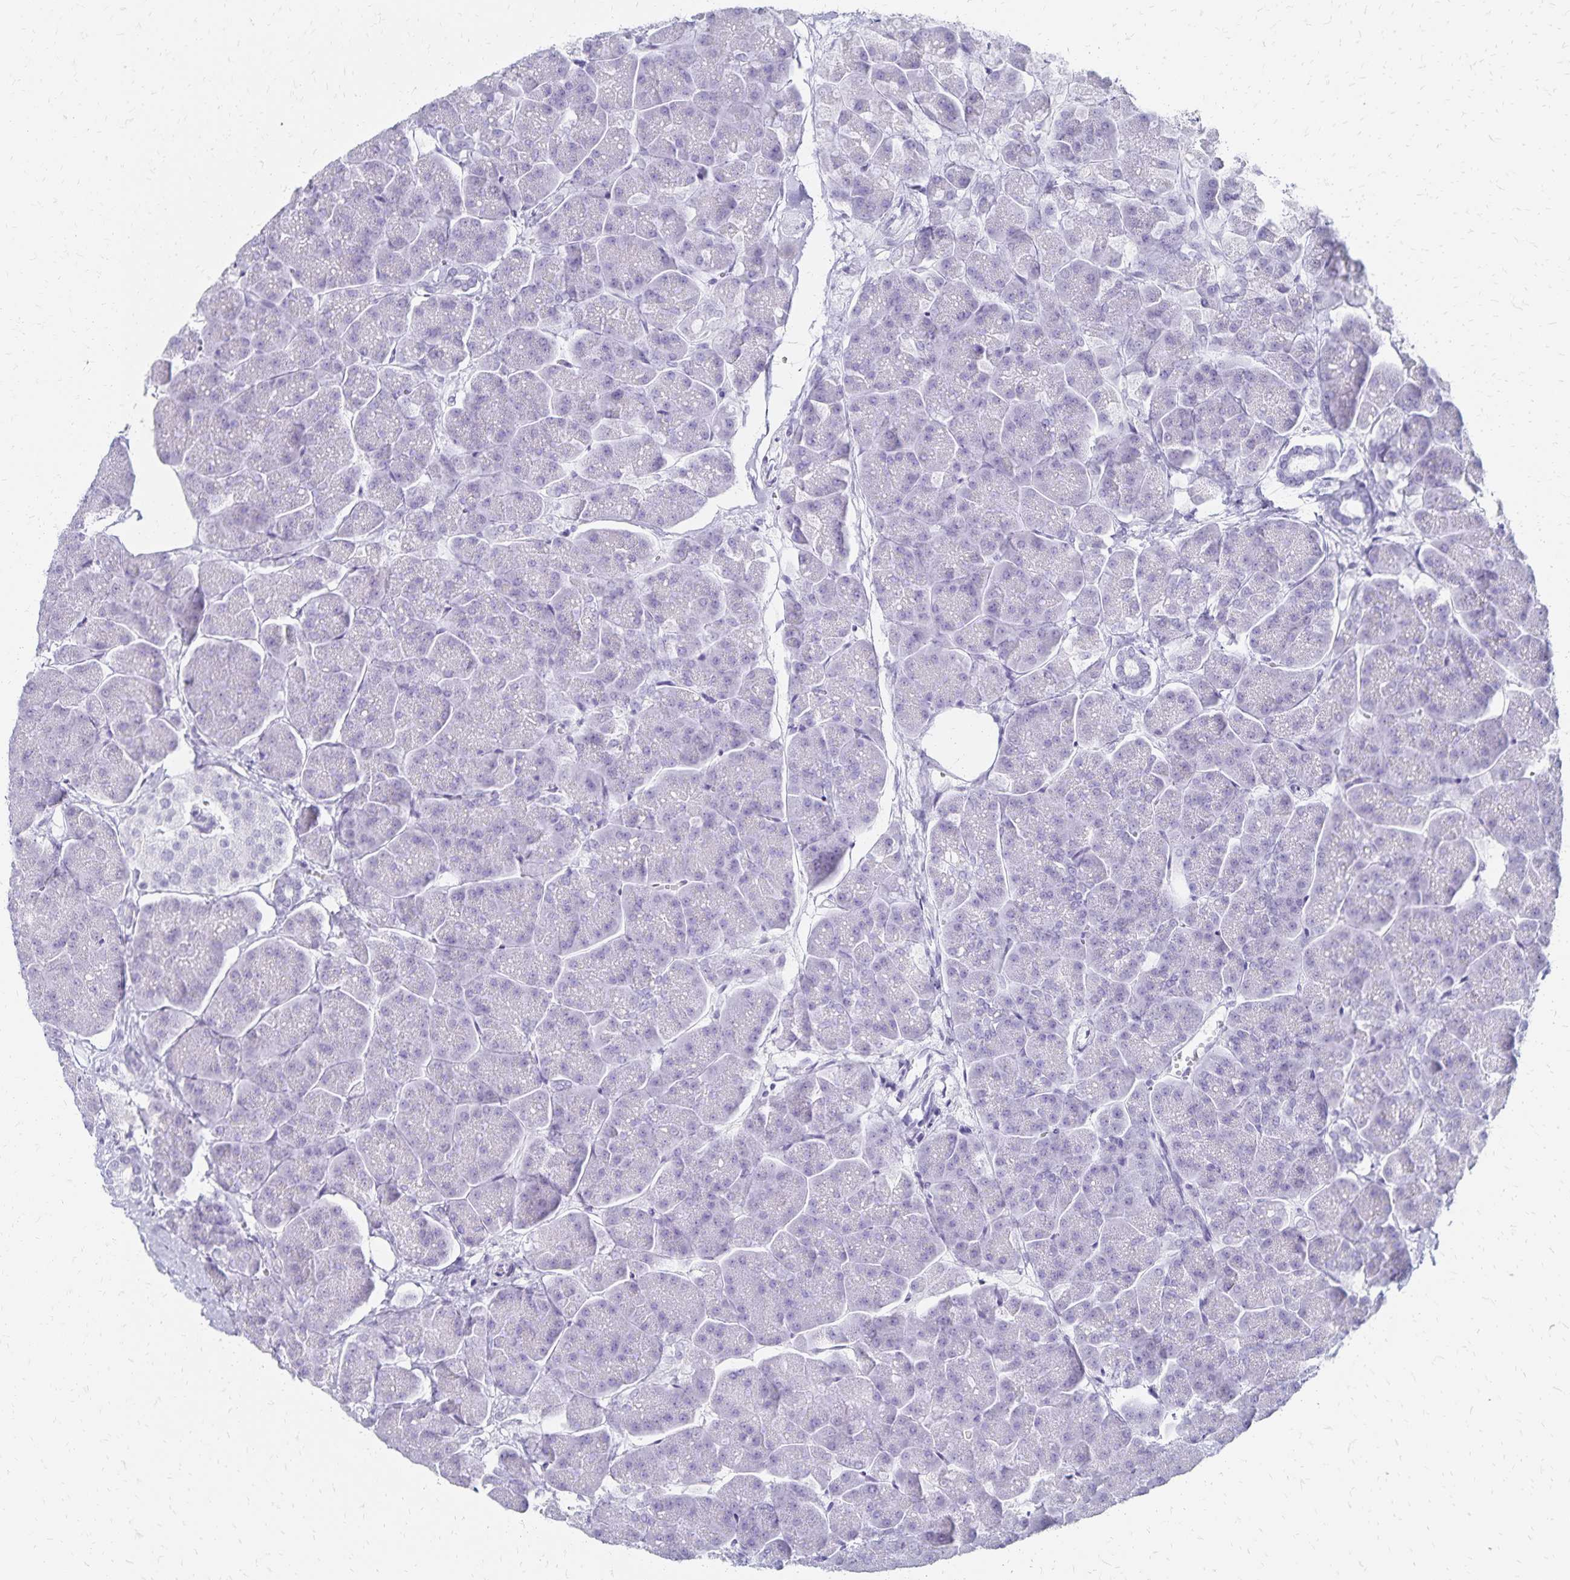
{"staining": {"intensity": "negative", "quantity": "none", "location": "none"}, "tissue": "pancreas", "cell_type": "Exocrine glandular cells", "image_type": "normal", "snomed": [{"axis": "morphology", "description": "Normal tissue, NOS"}, {"axis": "topography", "description": "Pancreas"}, {"axis": "topography", "description": "Peripheral nerve tissue"}], "caption": "Immunohistochemistry image of normal pancreas: human pancreas stained with DAB (3,3'-diaminobenzidine) exhibits no significant protein expression in exocrine glandular cells. (DAB (3,3'-diaminobenzidine) immunohistochemistry (IHC) visualized using brightfield microscopy, high magnification).", "gene": "GIP", "patient": {"sex": "male", "age": 54}}